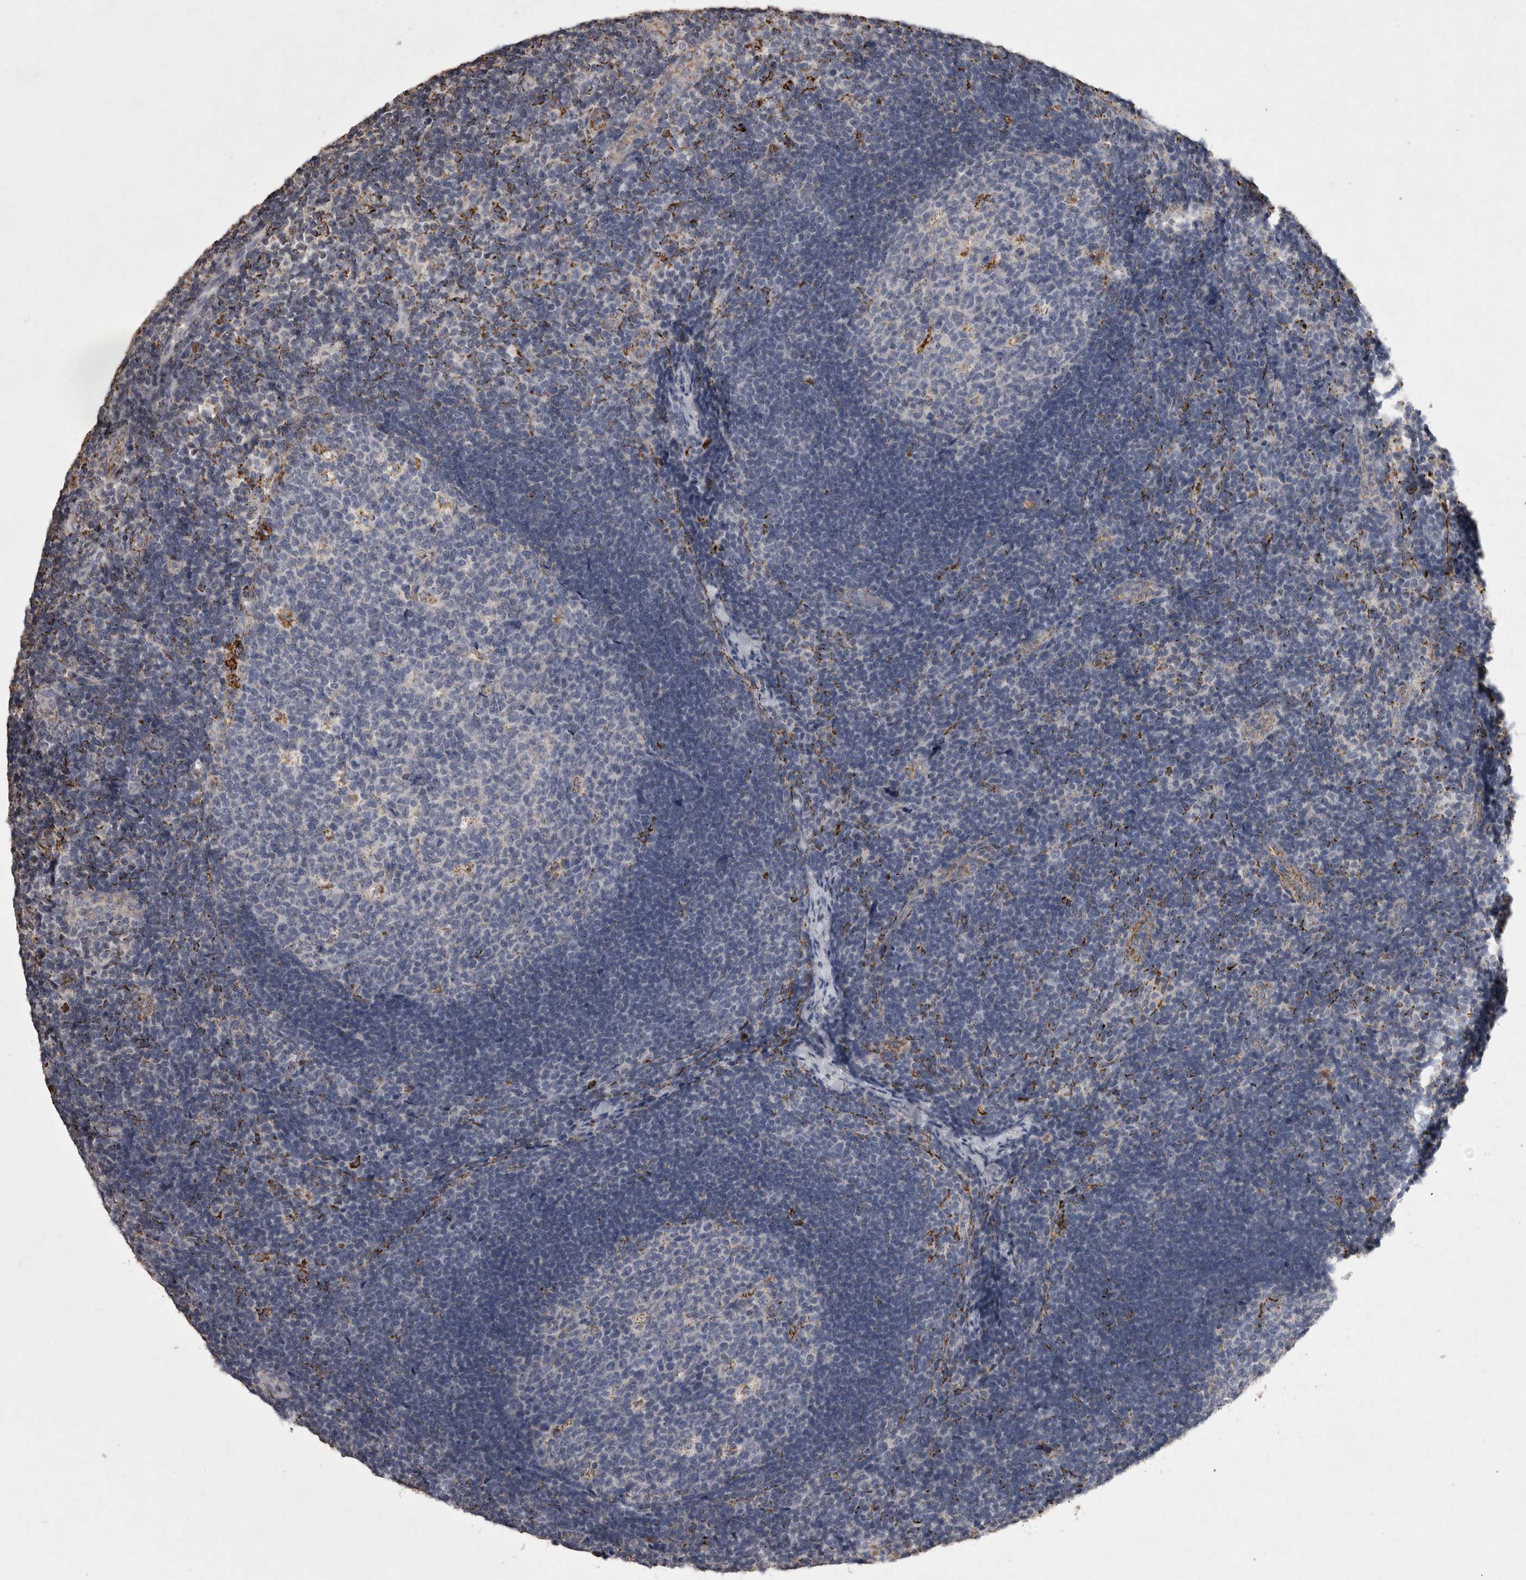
{"staining": {"intensity": "moderate", "quantity": "<25%", "location": "cytoplasmic/membranous"}, "tissue": "lymph node", "cell_type": "Germinal center cells", "image_type": "normal", "snomed": [{"axis": "morphology", "description": "Normal tissue, NOS"}, {"axis": "topography", "description": "Lymph node"}], "caption": "Protein staining of unremarkable lymph node shows moderate cytoplasmic/membranous positivity in about <25% of germinal center cells.", "gene": "DKK3", "patient": {"sex": "female", "age": 22}}